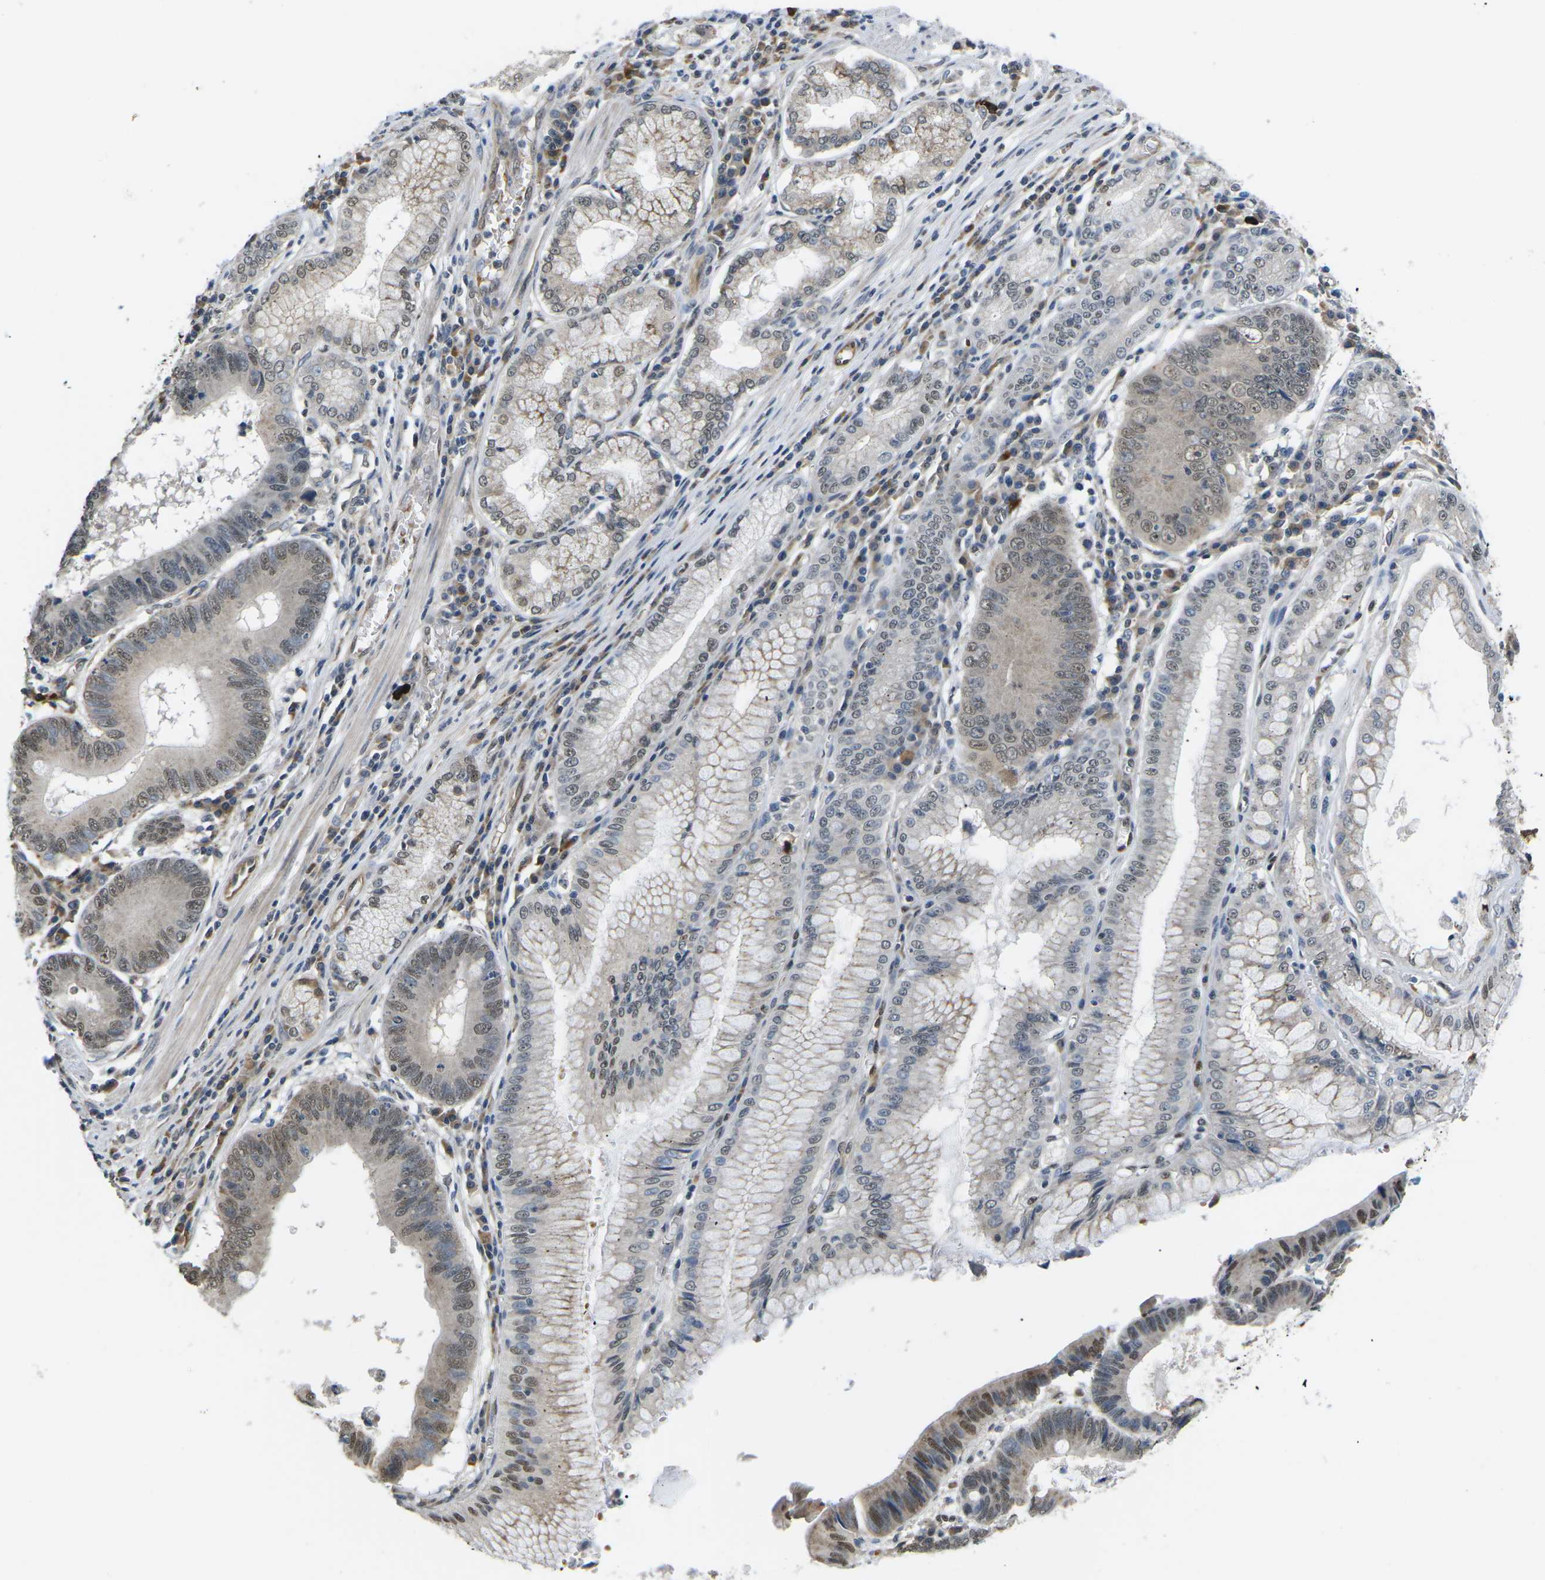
{"staining": {"intensity": "weak", "quantity": "25%-75%", "location": "cytoplasmic/membranous,nuclear"}, "tissue": "stomach cancer", "cell_type": "Tumor cells", "image_type": "cancer", "snomed": [{"axis": "morphology", "description": "Adenocarcinoma, NOS"}, {"axis": "topography", "description": "Stomach"}], "caption": "Protein expression analysis of stomach cancer (adenocarcinoma) exhibits weak cytoplasmic/membranous and nuclear expression in approximately 25%-75% of tumor cells. The staining was performed using DAB, with brown indicating positive protein expression. Nuclei are stained blue with hematoxylin.", "gene": "ERBB4", "patient": {"sex": "male", "age": 59}}